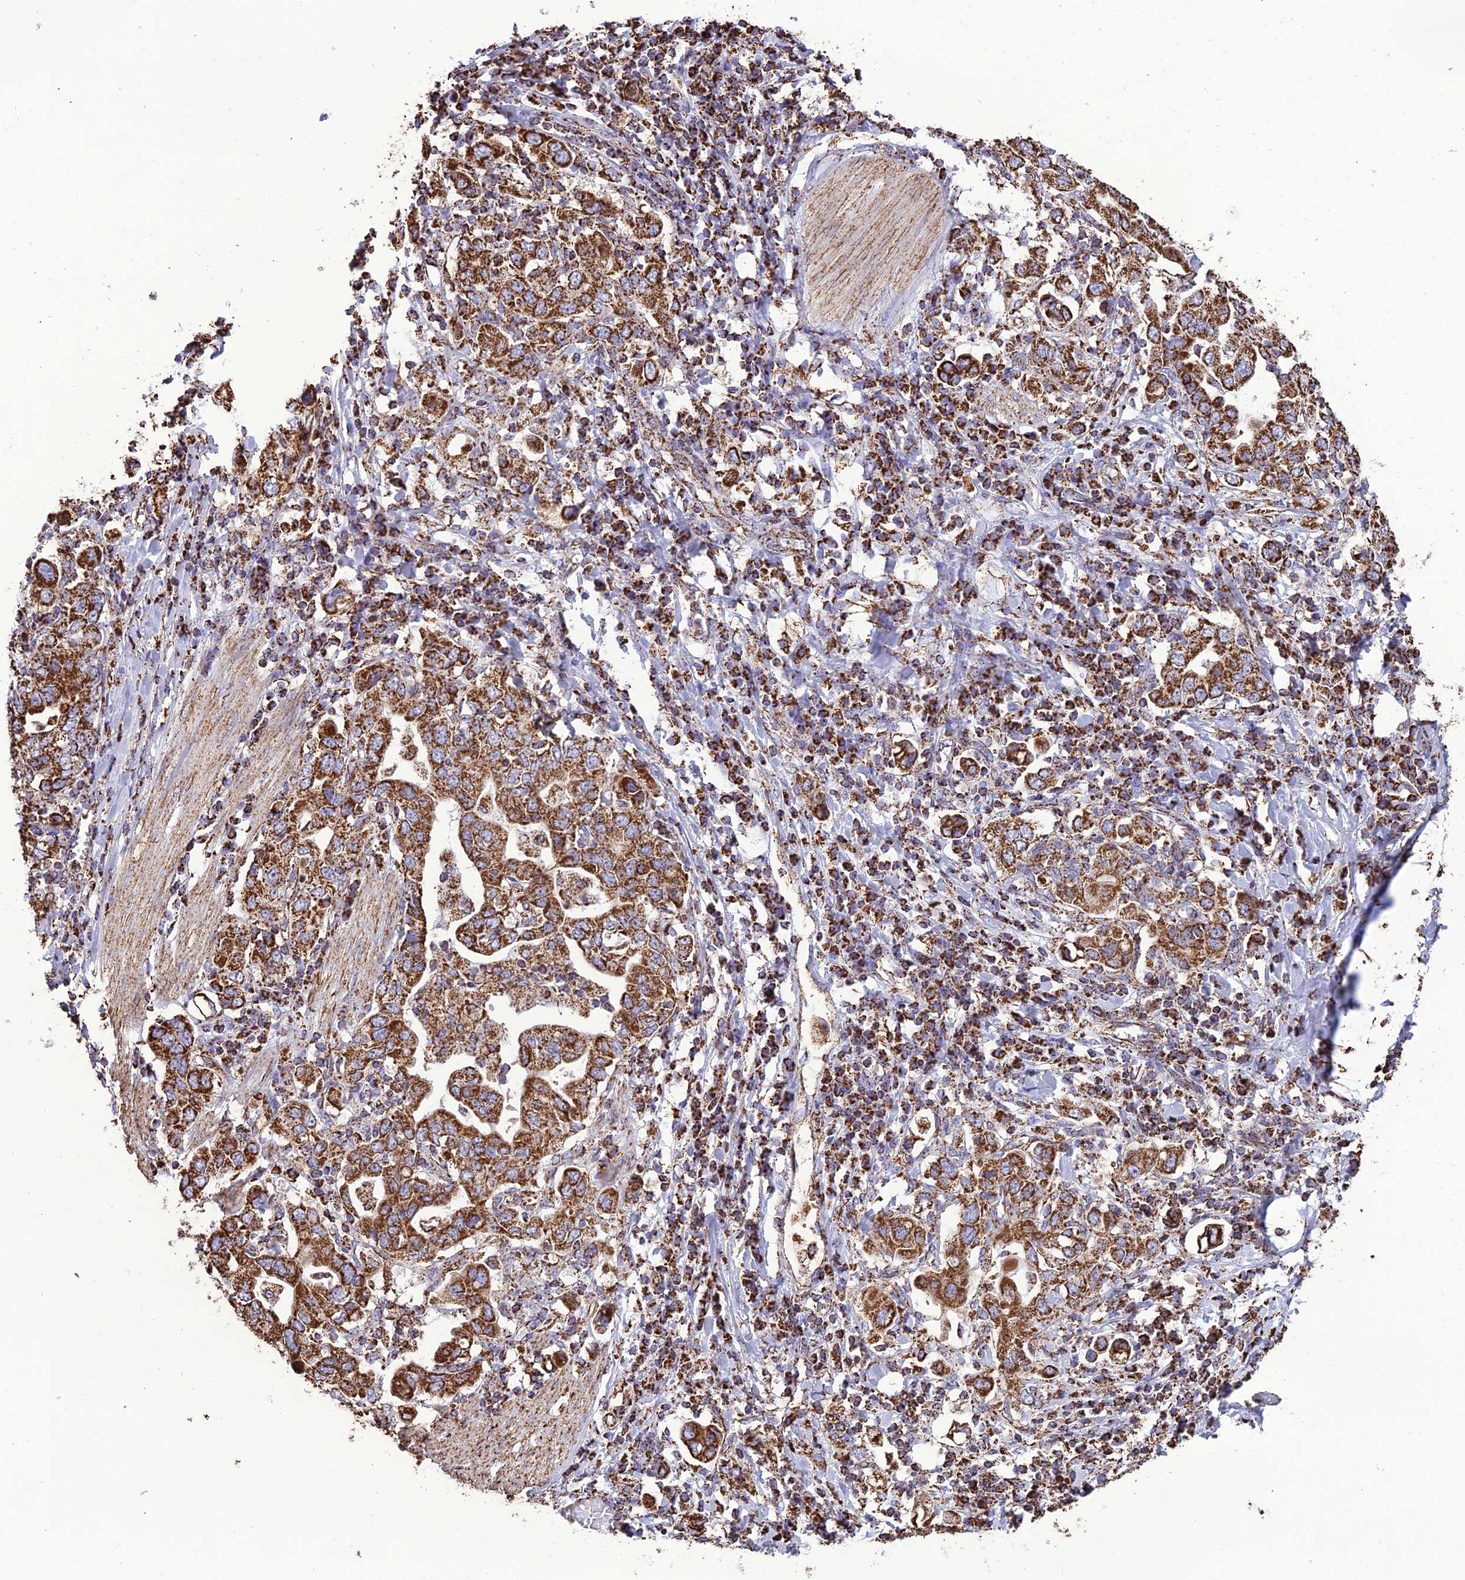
{"staining": {"intensity": "strong", "quantity": ">75%", "location": "cytoplasmic/membranous"}, "tissue": "stomach cancer", "cell_type": "Tumor cells", "image_type": "cancer", "snomed": [{"axis": "morphology", "description": "Adenocarcinoma, NOS"}, {"axis": "topography", "description": "Stomach, upper"}], "caption": "Adenocarcinoma (stomach) tissue shows strong cytoplasmic/membranous staining in approximately >75% of tumor cells, visualized by immunohistochemistry.", "gene": "NDUFAF1", "patient": {"sex": "male", "age": 62}}